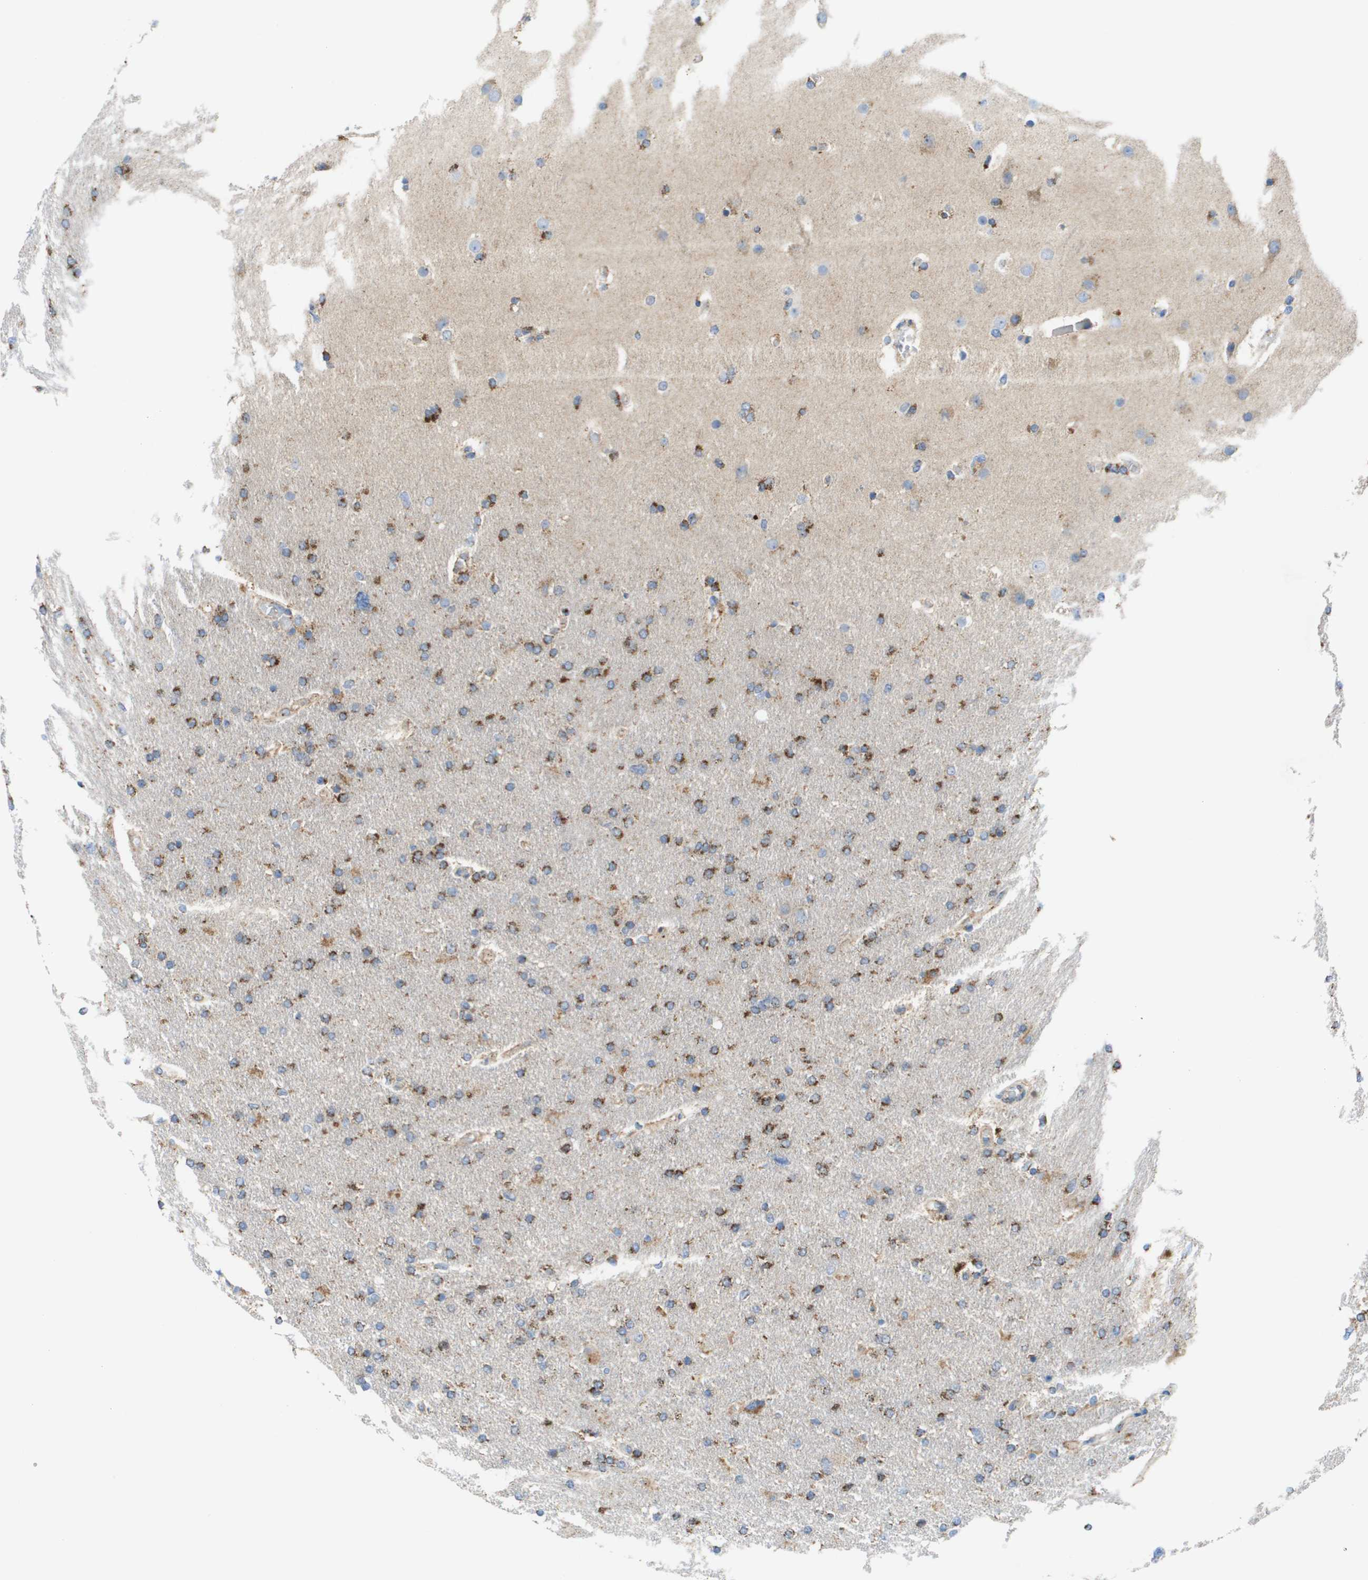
{"staining": {"intensity": "moderate", "quantity": "25%-75%", "location": "cytoplasmic/membranous"}, "tissue": "glioma", "cell_type": "Tumor cells", "image_type": "cancer", "snomed": [{"axis": "morphology", "description": "Glioma, malignant, High grade"}, {"axis": "topography", "description": "Cerebral cortex"}], "caption": "Glioma stained with a protein marker displays moderate staining in tumor cells.", "gene": "FIS1", "patient": {"sex": "female", "age": 36}}